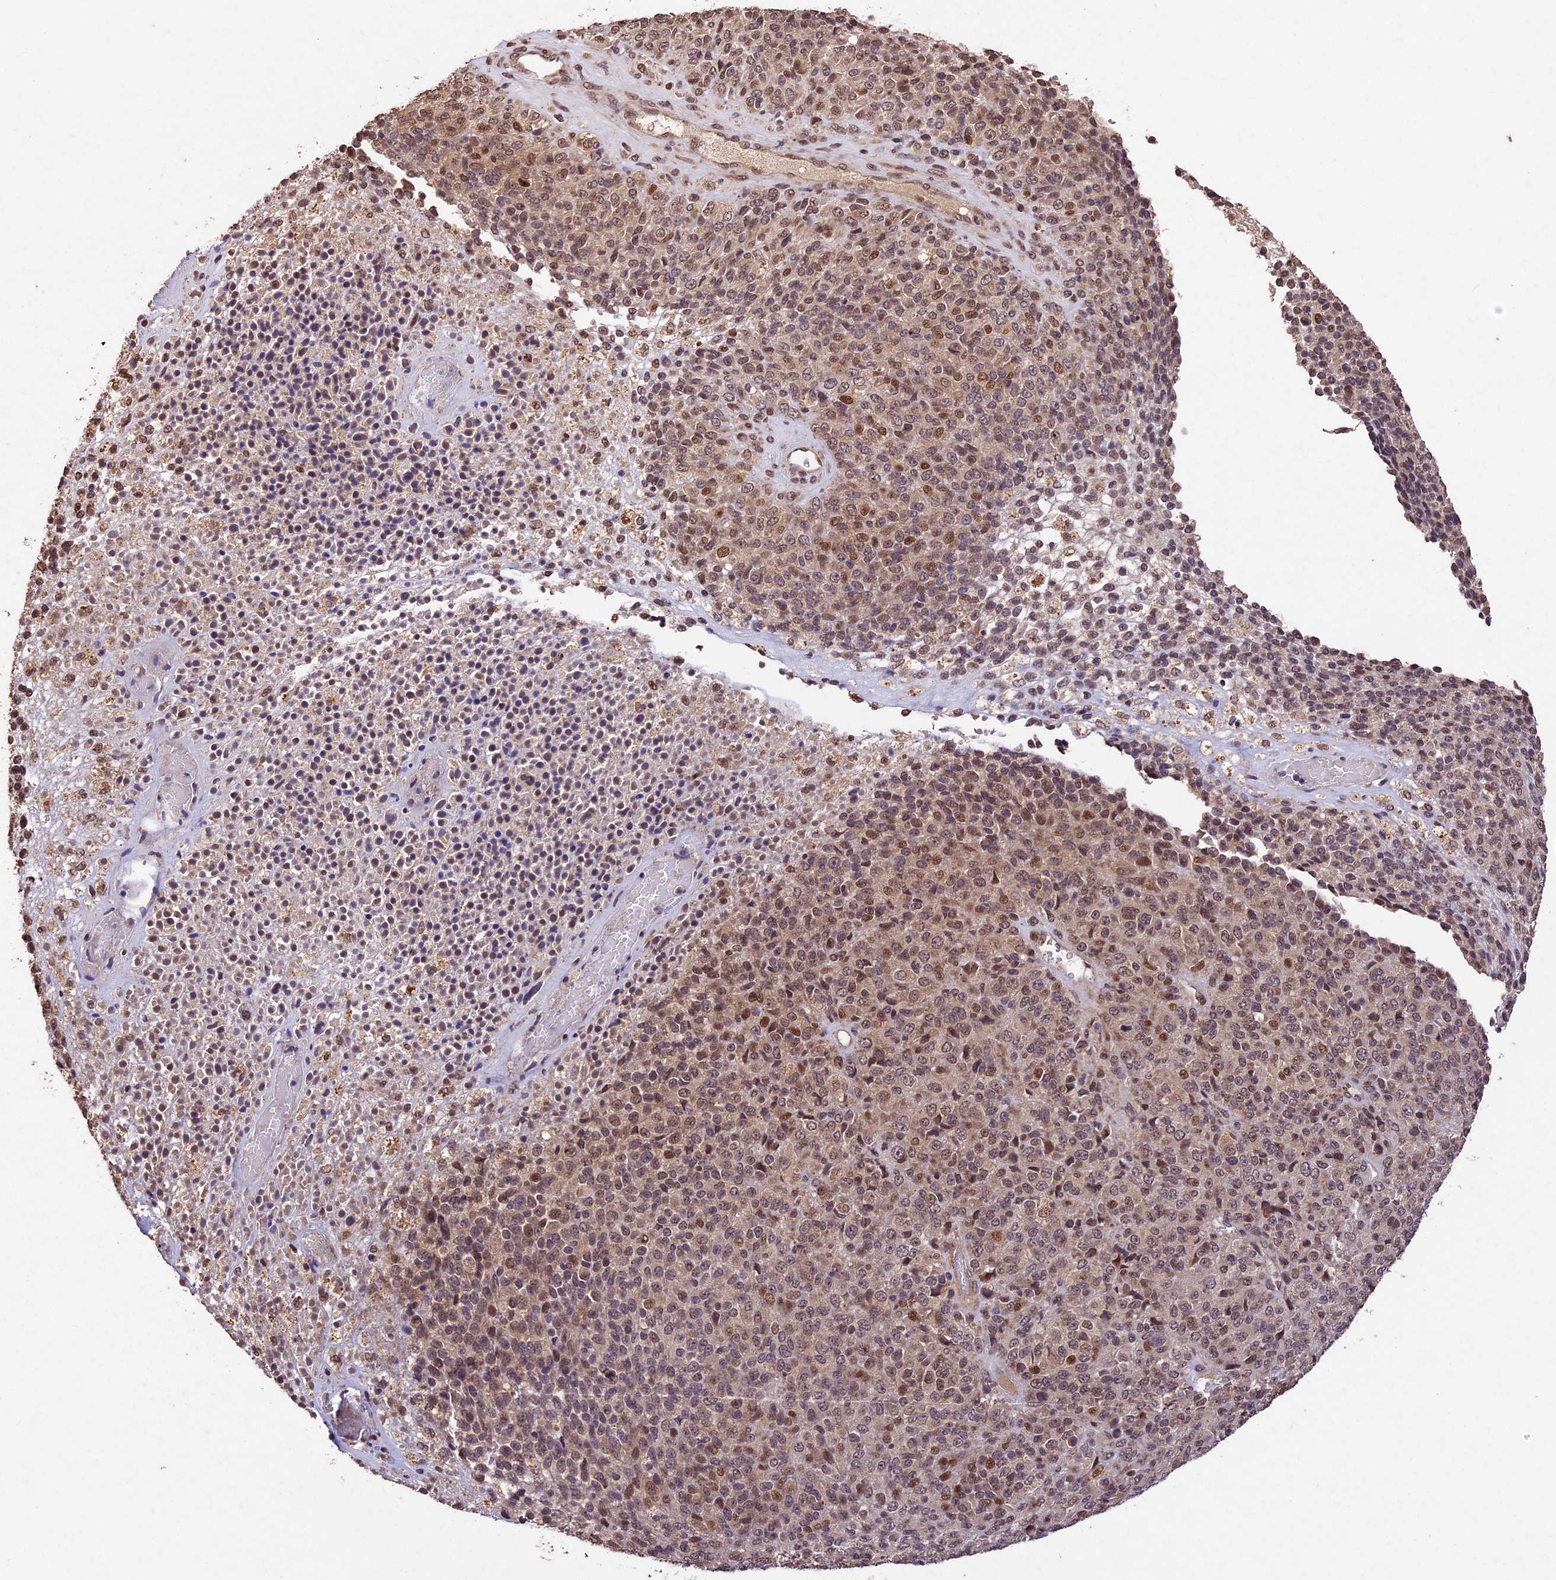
{"staining": {"intensity": "moderate", "quantity": "25%-75%", "location": "cytoplasmic/membranous,nuclear"}, "tissue": "melanoma", "cell_type": "Tumor cells", "image_type": "cancer", "snomed": [{"axis": "morphology", "description": "Malignant melanoma, Metastatic site"}, {"axis": "topography", "description": "Brain"}], "caption": "Protein staining reveals moderate cytoplasmic/membranous and nuclear positivity in about 25%-75% of tumor cells in melanoma.", "gene": "CDKN2AIP", "patient": {"sex": "female", "age": 56}}